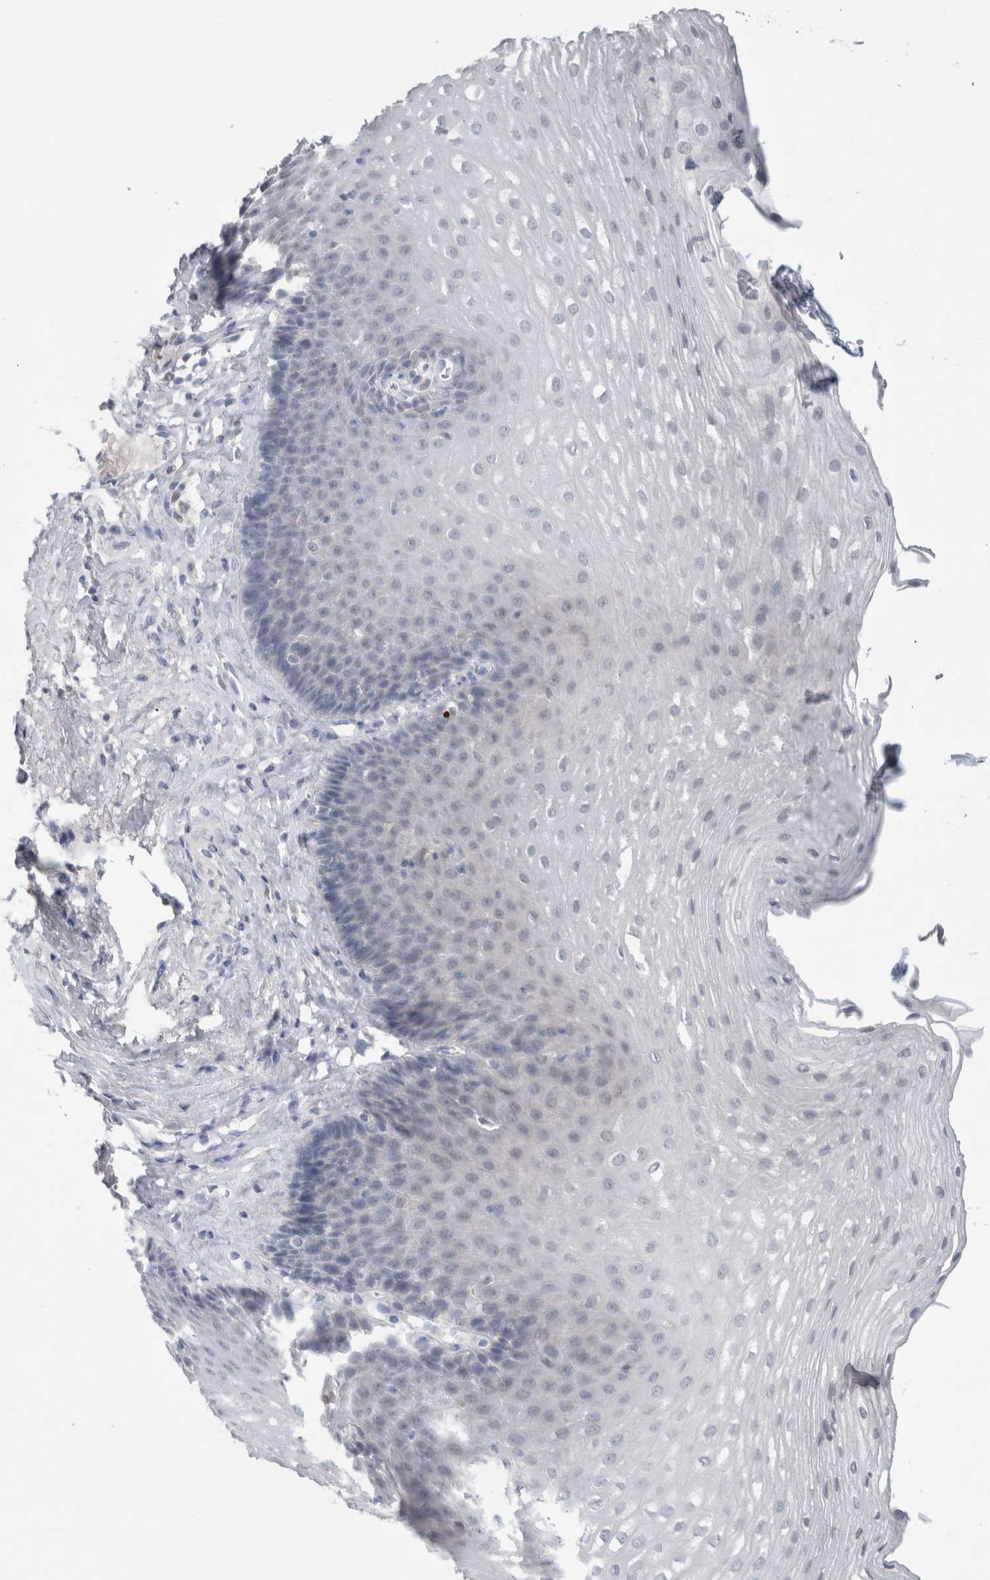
{"staining": {"intensity": "negative", "quantity": "none", "location": "none"}, "tissue": "esophagus", "cell_type": "Squamous epithelial cells", "image_type": "normal", "snomed": [{"axis": "morphology", "description": "Normal tissue, NOS"}, {"axis": "topography", "description": "Esophagus"}], "caption": "An IHC micrograph of unremarkable esophagus is shown. There is no staining in squamous epithelial cells of esophagus.", "gene": "ADAM2", "patient": {"sex": "female", "age": 66}}